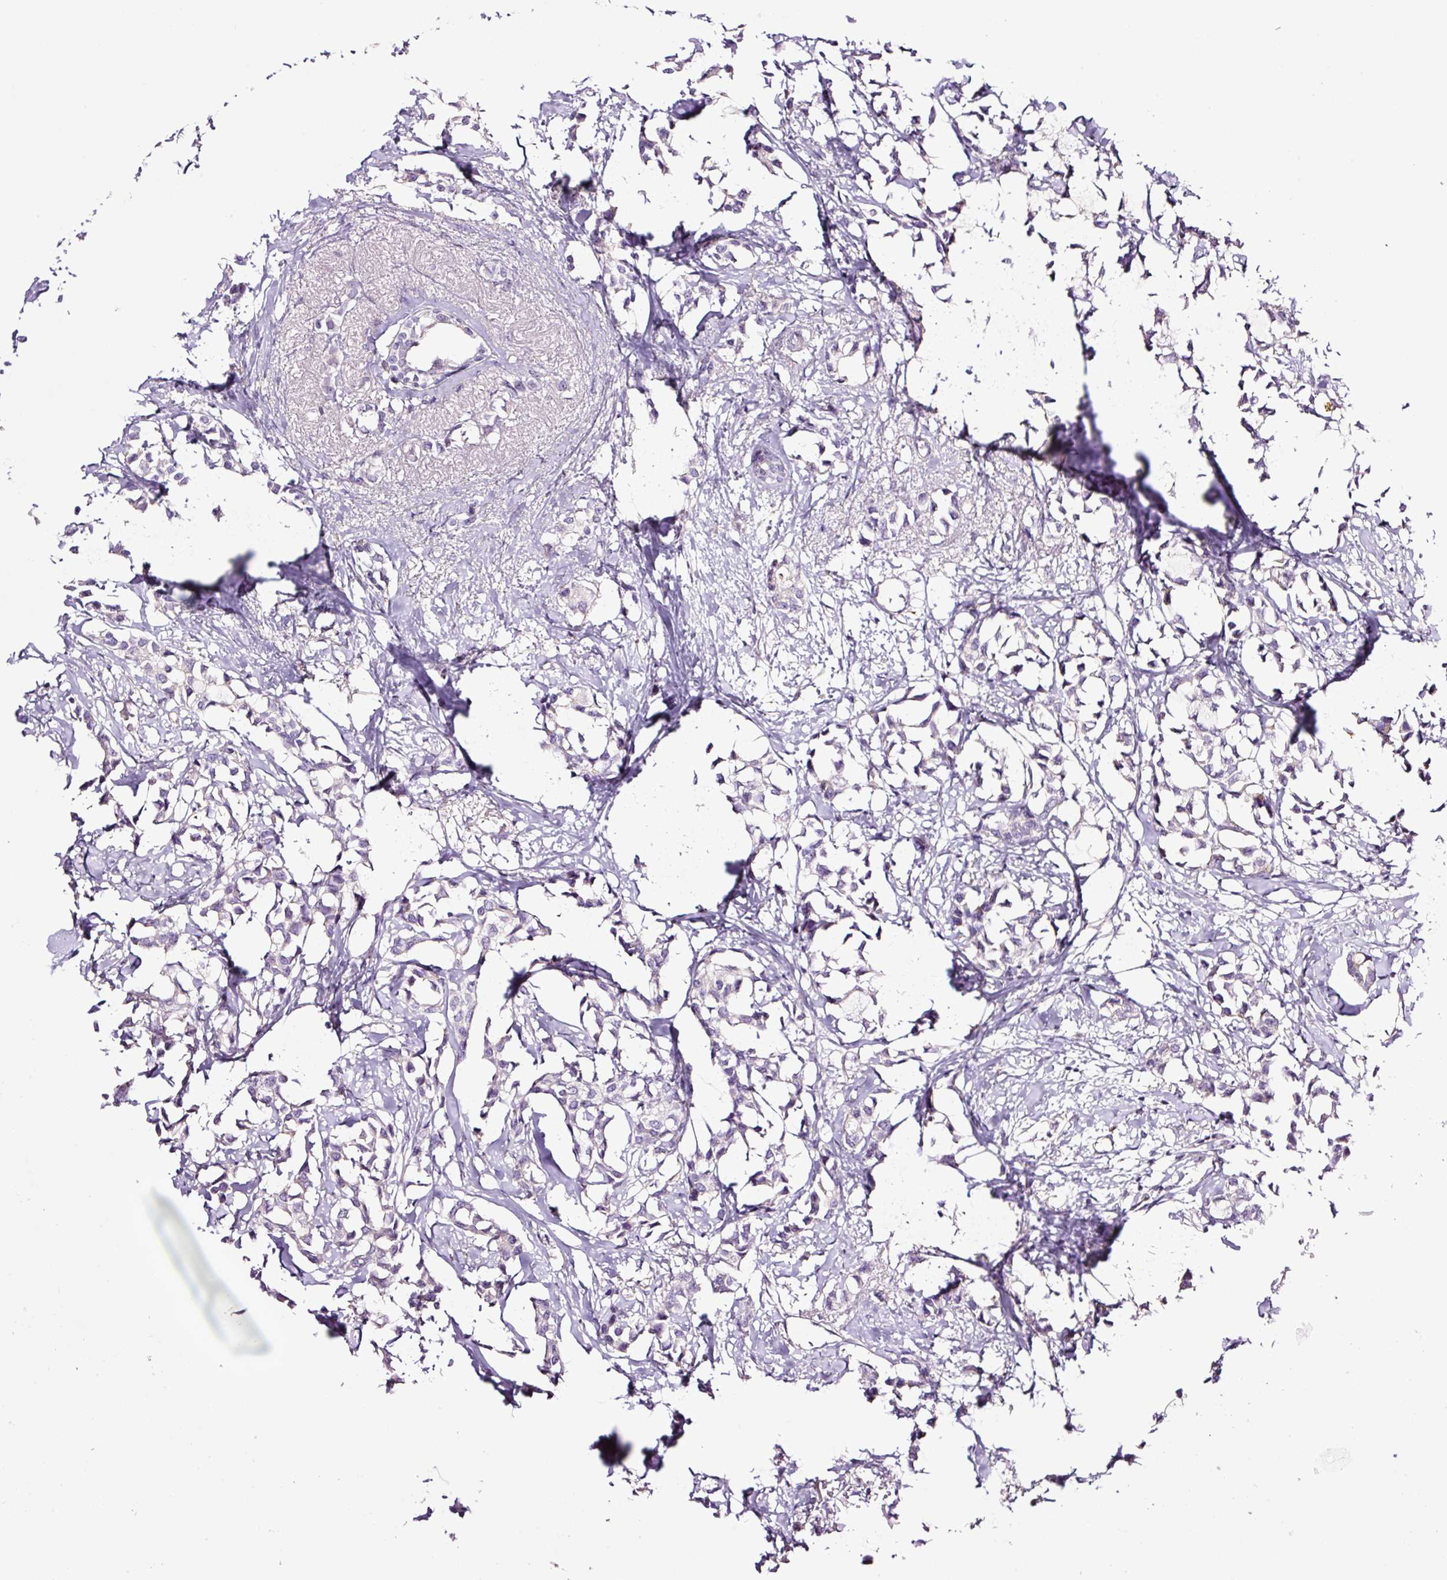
{"staining": {"intensity": "negative", "quantity": "none", "location": "none"}, "tissue": "breast cancer", "cell_type": "Tumor cells", "image_type": "cancer", "snomed": [{"axis": "morphology", "description": "Duct carcinoma"}, {"axis": "topography", "description": "Breast"}], "caption": "Immunohistochemical staining of human breast invasive ductal carcinoma exhibits no significant positivity in tumor cells.", "gene": "SH2D6", "patient": {"sex": "female", "age": 73}}